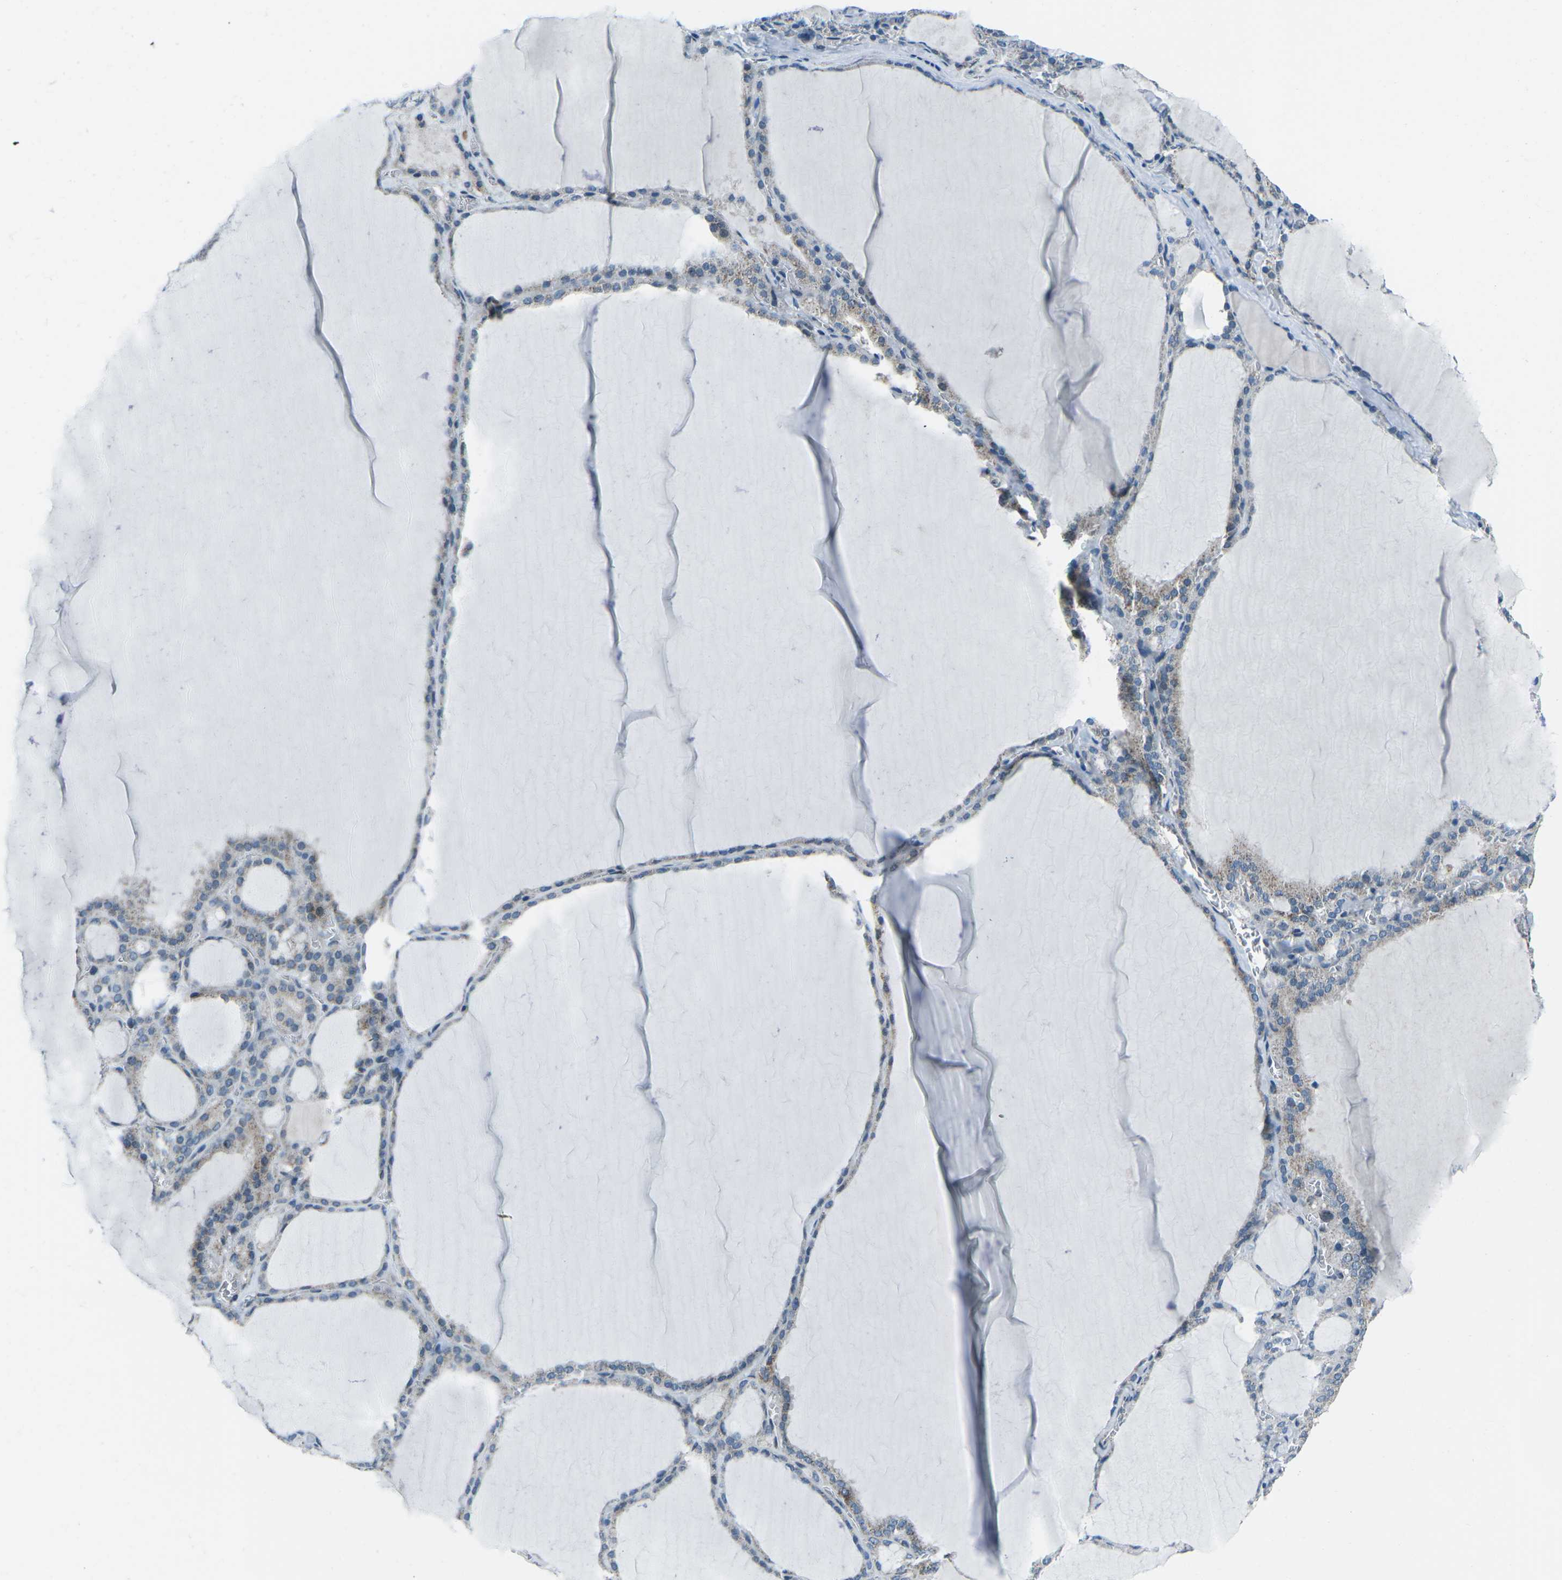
{"staining": {"intensity": "weak", "quantity": "25%-75%", "location": "cytoplasmic/membranous"}, "tissue": "thyroid gland", "cell_type": "Glandular cells", "image_type": "normal", "snomed": [{"axis": "morphology", "description": "Normal tissue, NOS"}, {"axis": "topography", "description": "Thyroid gland"}], "caption": "High-power microscopy captured an IHC histopathology image of benign thyroid gland, revealing weak cytoplasmic/membranous positivity in approximately 25%-75% of glandular cells.", "gene": "RFESD", "patient": {"sex": "male", "age": 56}}